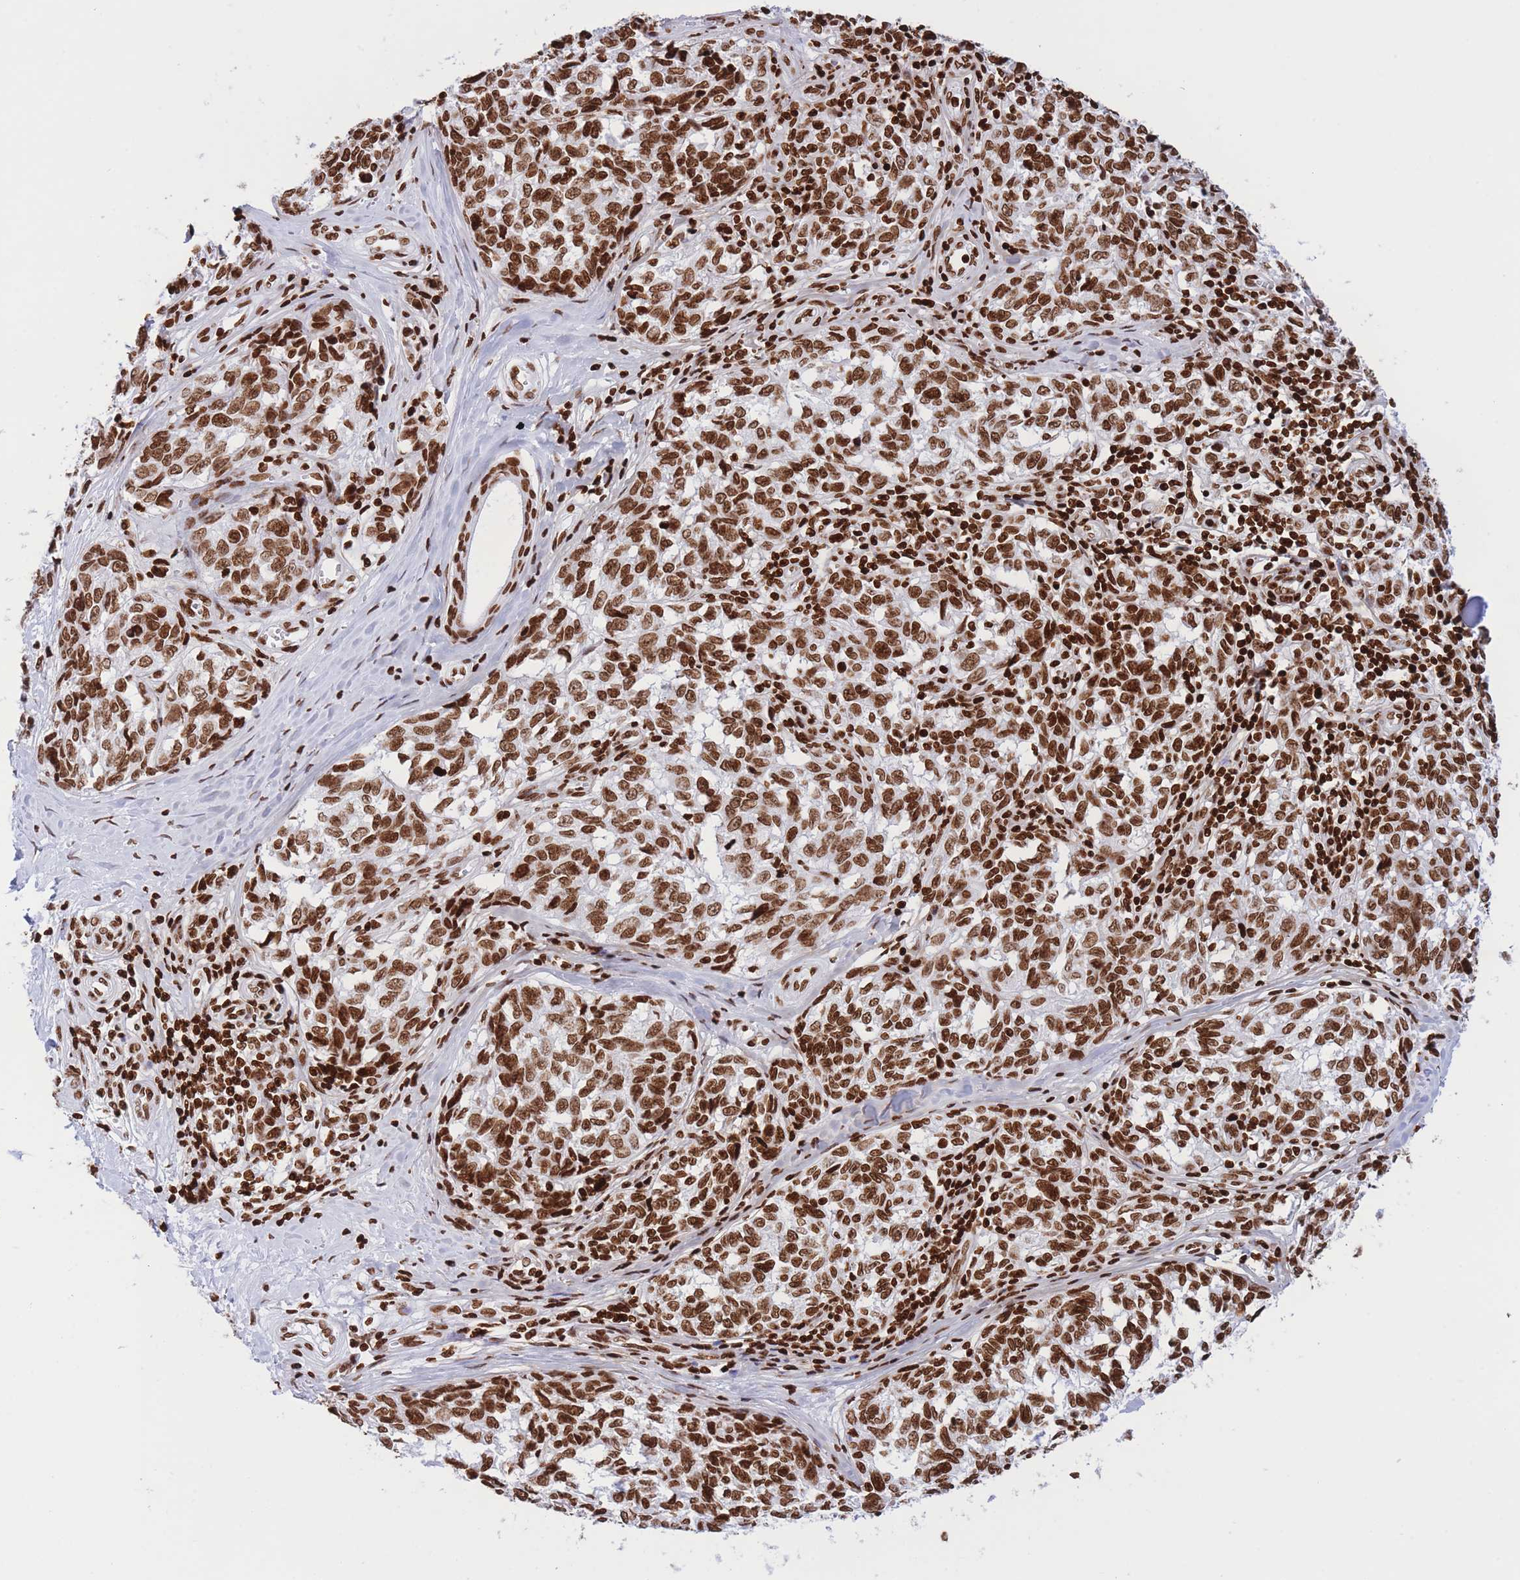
{"staining": {"intensity": "strong", "quantity": ">75%", "location": "nuclear"}, "tissue": "melanoma", "cell_type": "Tumor cells", "image_type": "cancer", "snomed": [{"axis": "morphology", "description": "Normal tissue, NOS"}, {"axis": "morphology", "description": "Malignant melanoma, NOS"}, {"axis": "topography", "description": "Skin"}], "caption": "This photomicrograph shows IHC staining of malignant melanoma, with high strong nuclear expression in about >75% of tumor cells.", "gene": "H2BC11", "patient": {"sex": "female", "age": 64}}